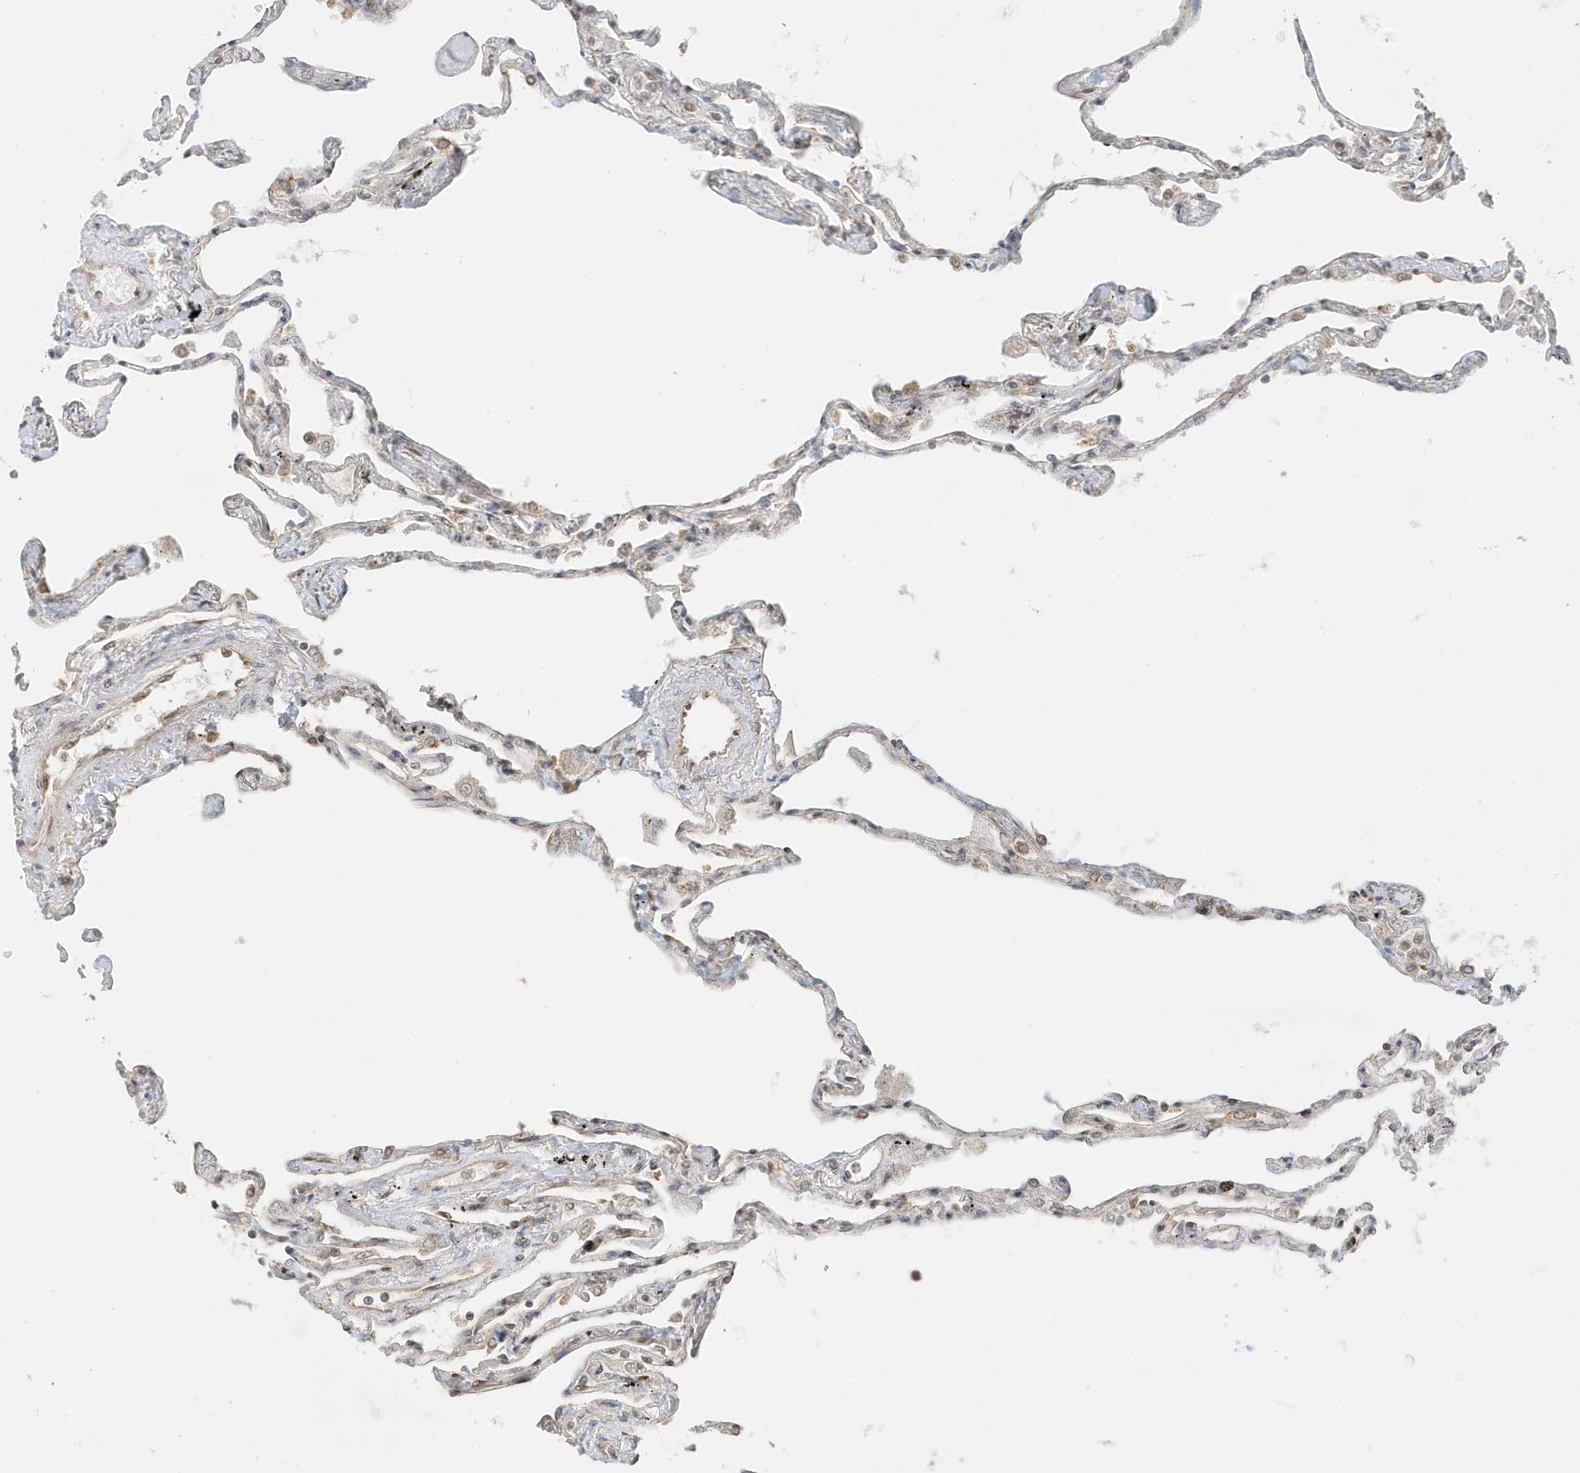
{"staining": {"intensity": "moderate", "quantity": "<25%", "location": "cytoplasmic/membranous,nuclear"}, "tissue": "lung", "cell_type": "Alveolar cells", "image_type": "normal", "snomed": [{"axis": "morphology", "description": "Normal tissue, NOS"}, {"axis": "topography", "description": "Lung"}], "caption": "Immunohistochemical staining of unremarkable lung shows low levels of moderate cytoplasmic/membranous,nuclear staining in about <25% of alveolar cells.", "gene": "ZBTB41", "patient": {"sex": "female", "age": 67}}